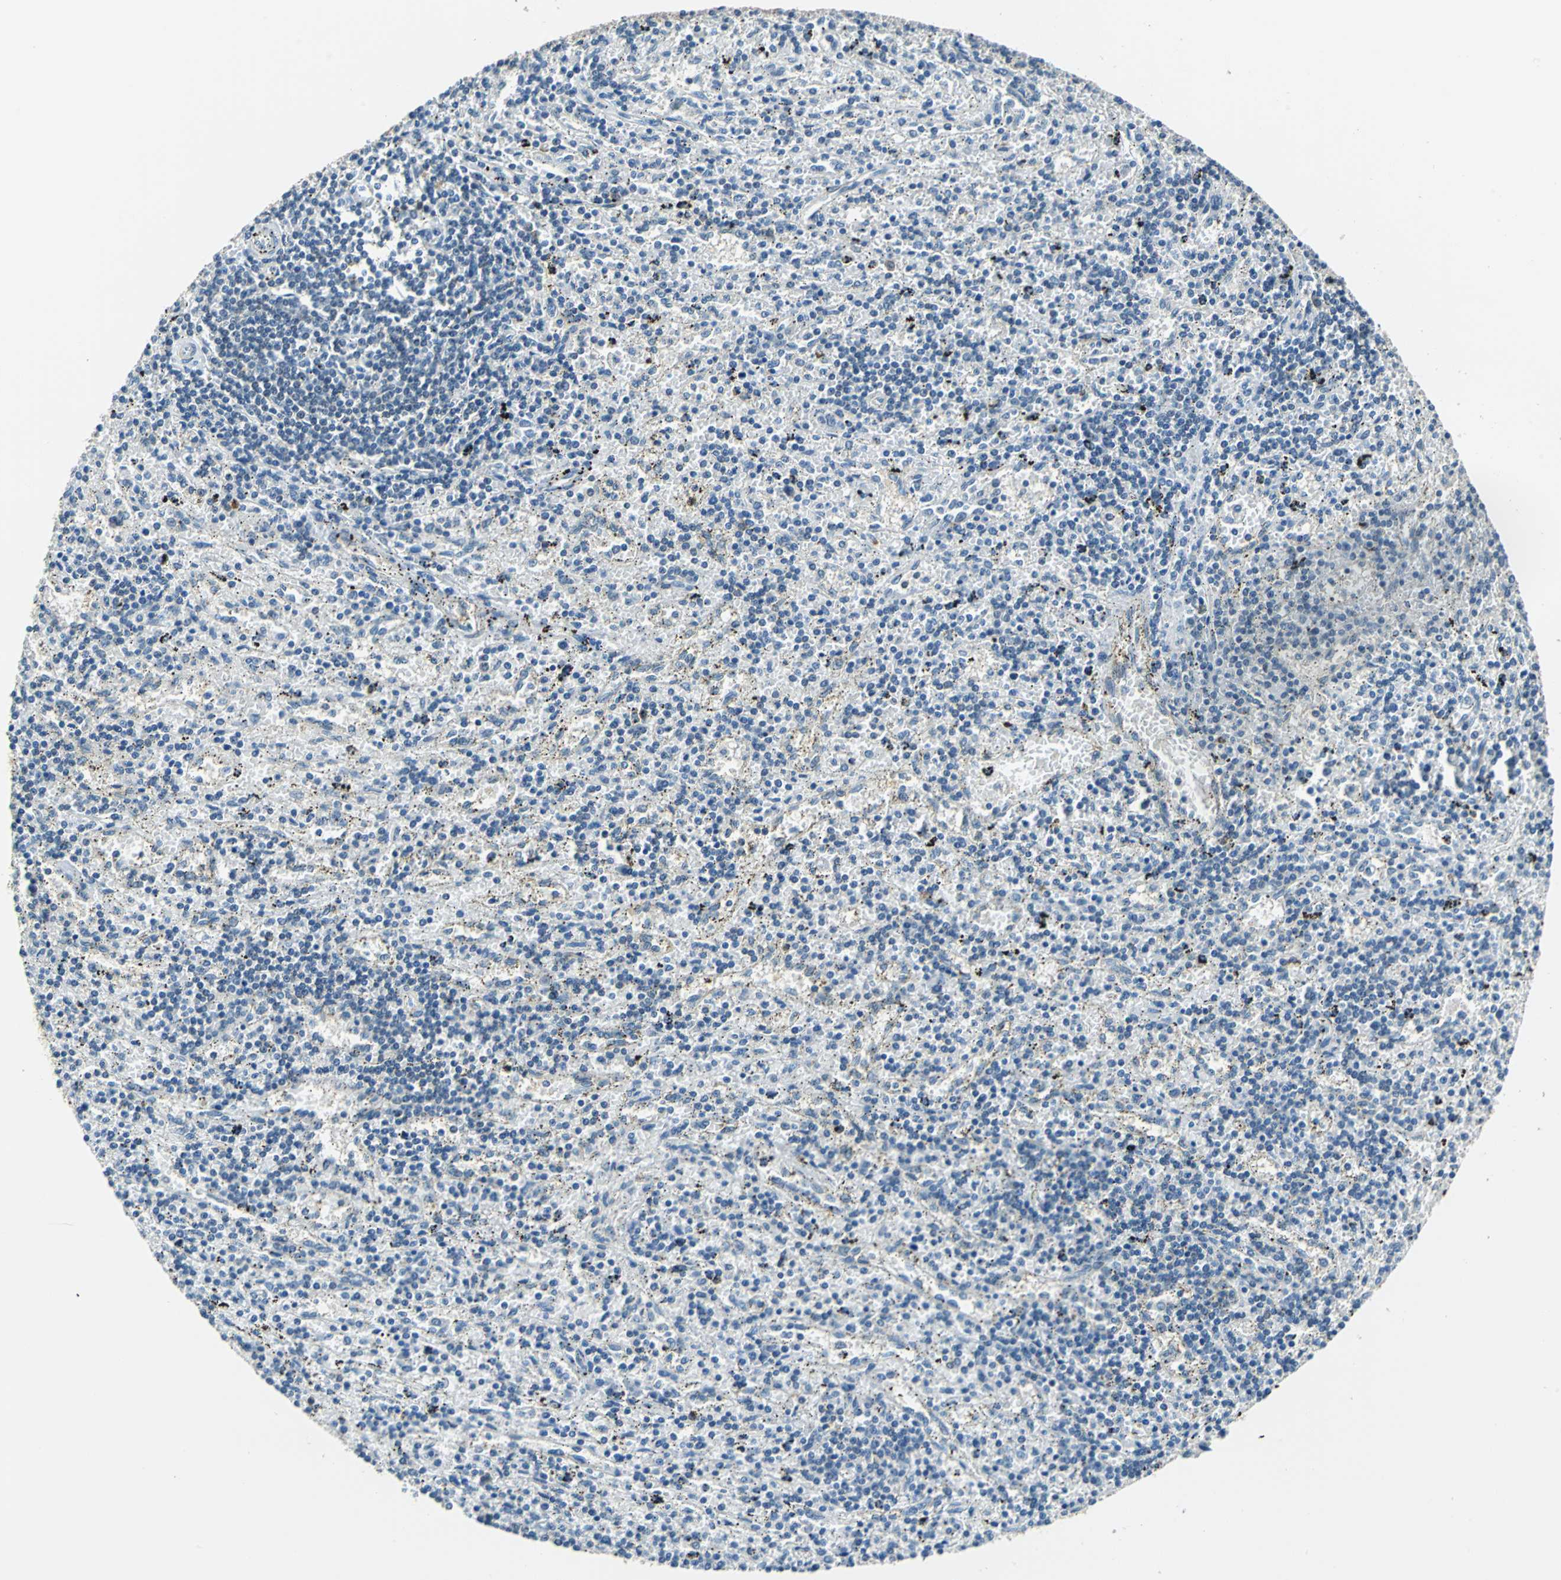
{"staining": {"intensity": "negative", "quantity": "none", "location": "none"}, "tissue": "lymphoma", "cell_type": "Tumor cells", "image_type": "cancer", "snomed": [{"axis": "morphology", "description": "Malignant lymphoma, non-Hodgkin's type, Low grade"}, {"axis": "topography", "description": "Spleen"}], "caption": "IHC photomicrograph of low-grade malignant lymphoma, non-Hodgkin's type stained for a protein (brown), which shows no positivity in tumor cells.", "gene": "FKBP4", "patient": {"sex": "male", "age": 76}}